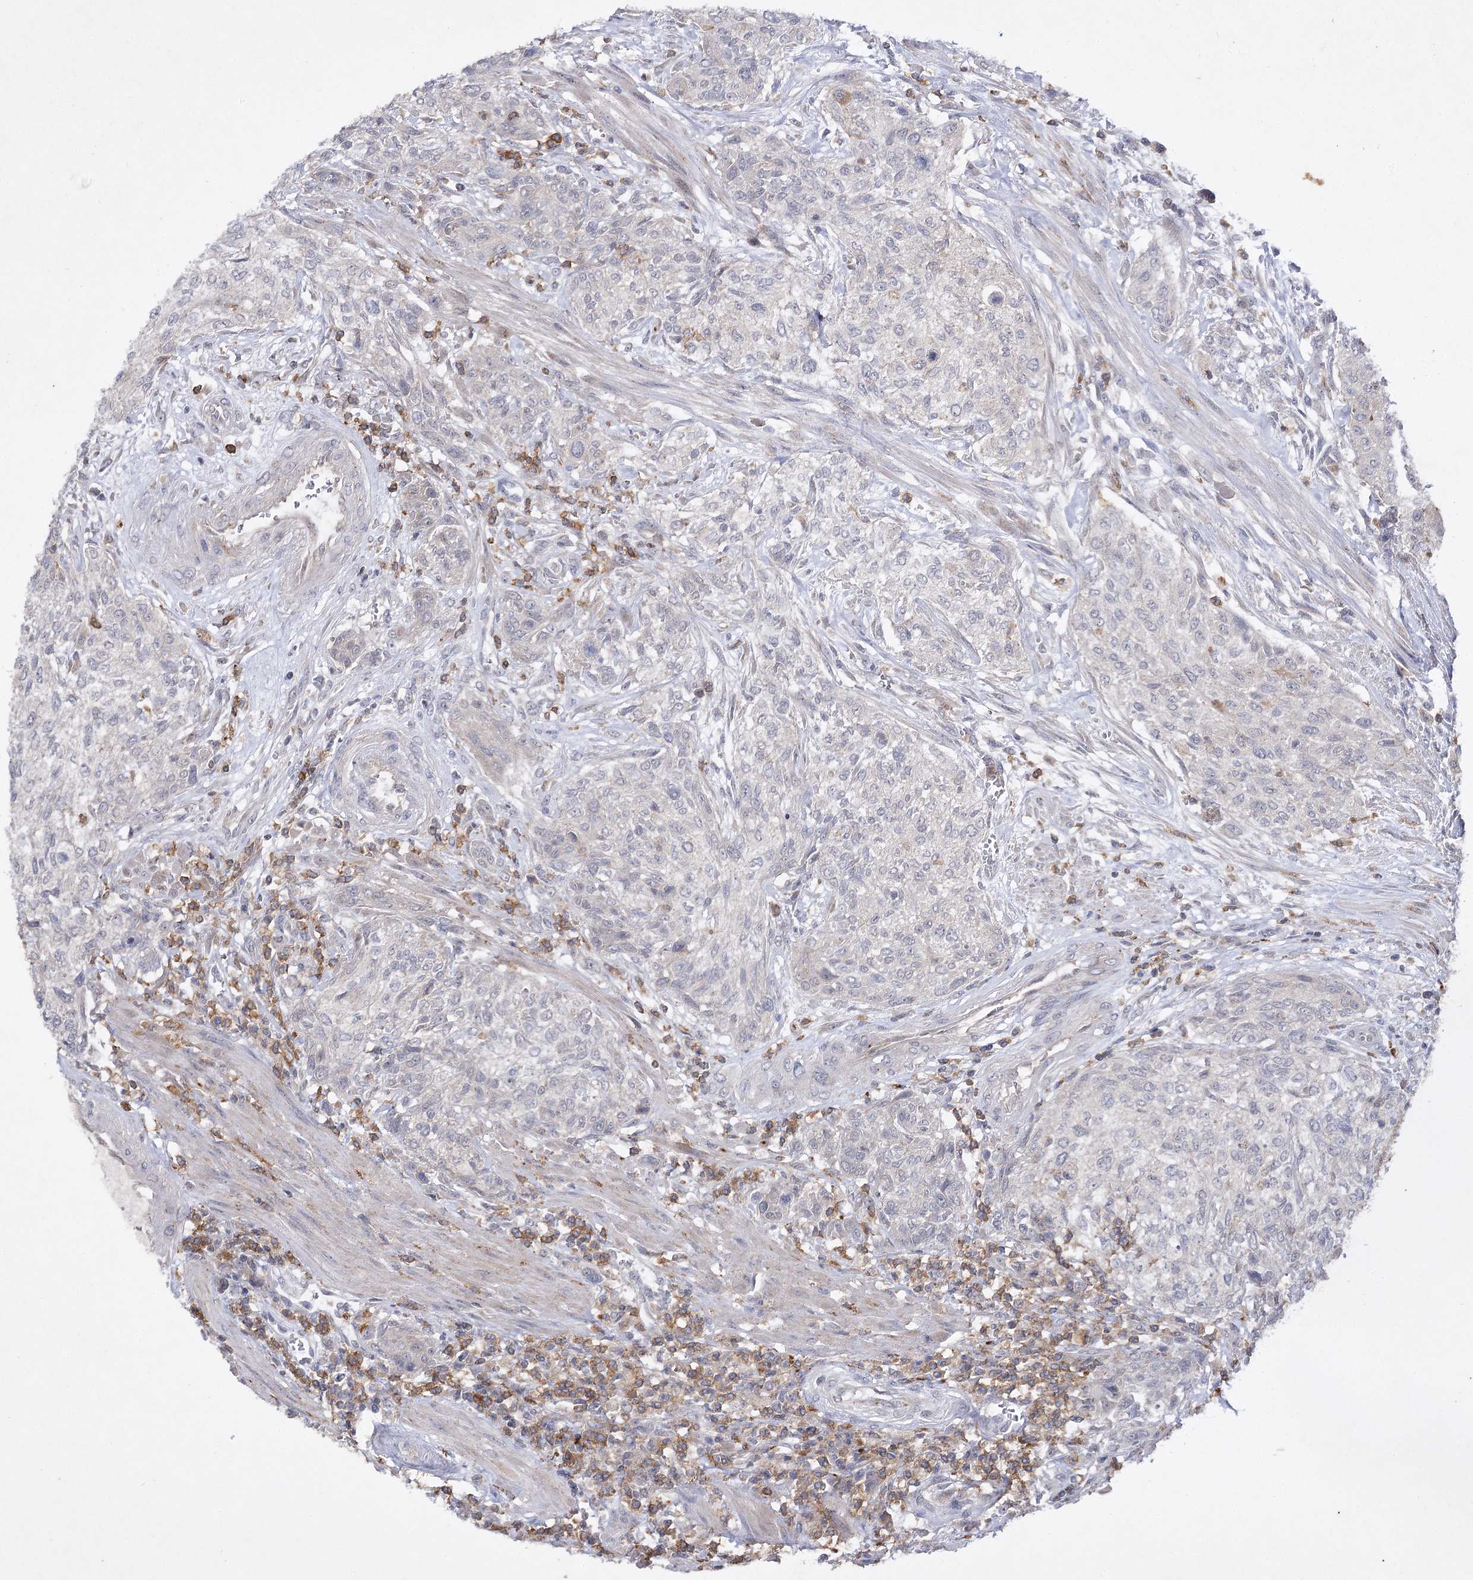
{"staining": {"intensity": "negative", "quantity": "none", "location": "none"}, "tissue": "urothelial cancer", "cell_type": "Tumor cells", "image_type": "cancer", "snomed": [{"axis": "morphology", "description": "Normal tissue, NOS"}, {"axis": "morphology", "description": "Urothelial carcinoma, NOS"}, {"axis": "topography", "description": "Urinary bladder"}, {"axis": "topography", "description": "Peripheral nerve tissue"}], "caption": "DAB immunohistochemical staining of human urothelial cancer exhibits no significant staining in tumor cells.", "gene": "BCR", "patient": {"sex": "male", "age": 35}}